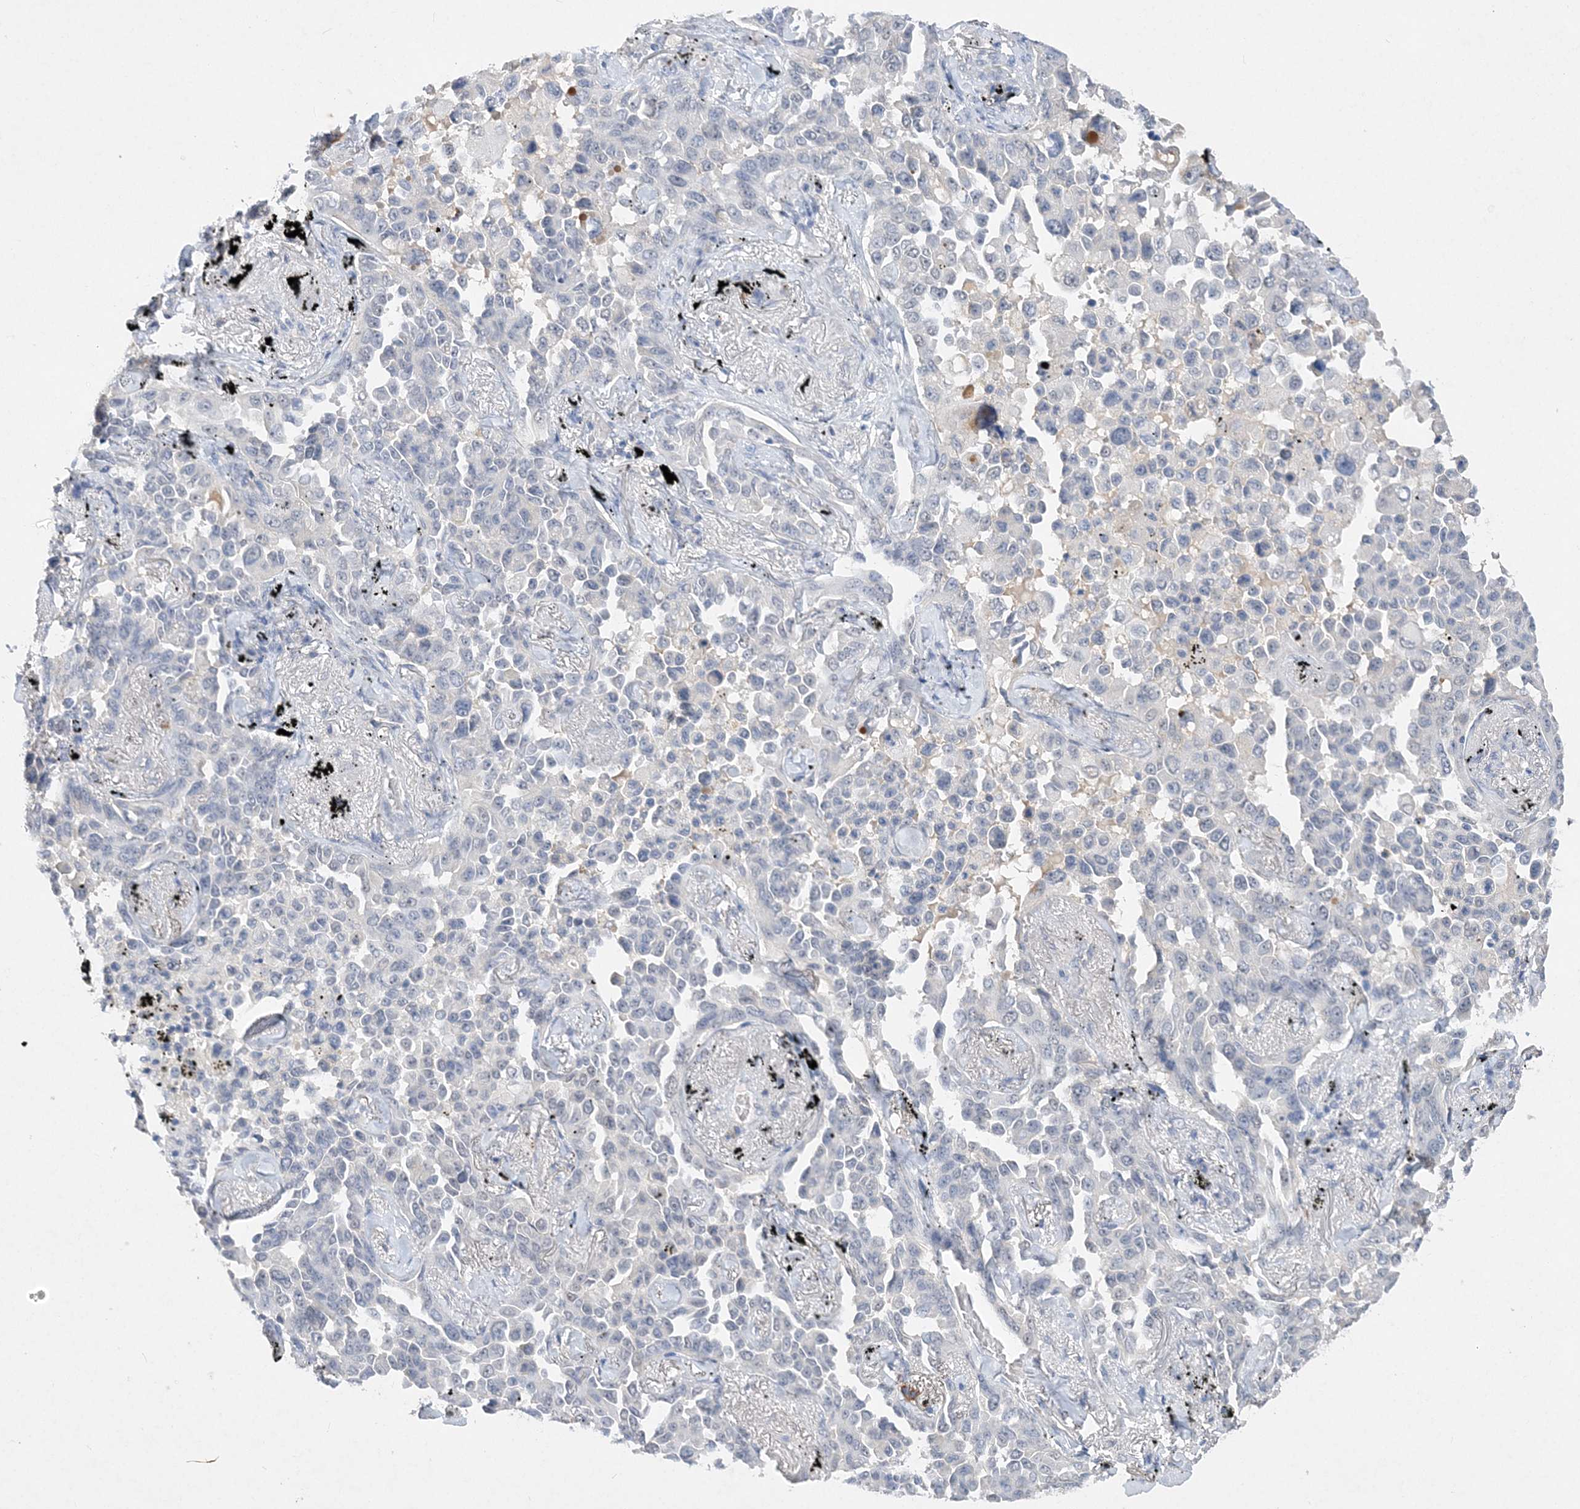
{"staining": {"intensity": "negative", "quantity": "none", "location": "none"}, "tissue": "lung cancer", "cell_type": "Tumor cells", "image_type": "cancer", "snomed": [{"axis": "morphology", "description": "Adenocarcinoma, NOS"}, {"axis": "topography", "description": "Lung"}], "caption": "This is a histopathology image of immunohistochemistry (IHC) staining of lung cancer (adenocarcinoma), which shows no positivity in tumor cells. (Brightfield microscopy of DAB (3,3'-diaminobenzidine) immunohistochemistry at high magnification).", "gene": "C11orf58", "patient": {"sex": "female", "age": 67}}